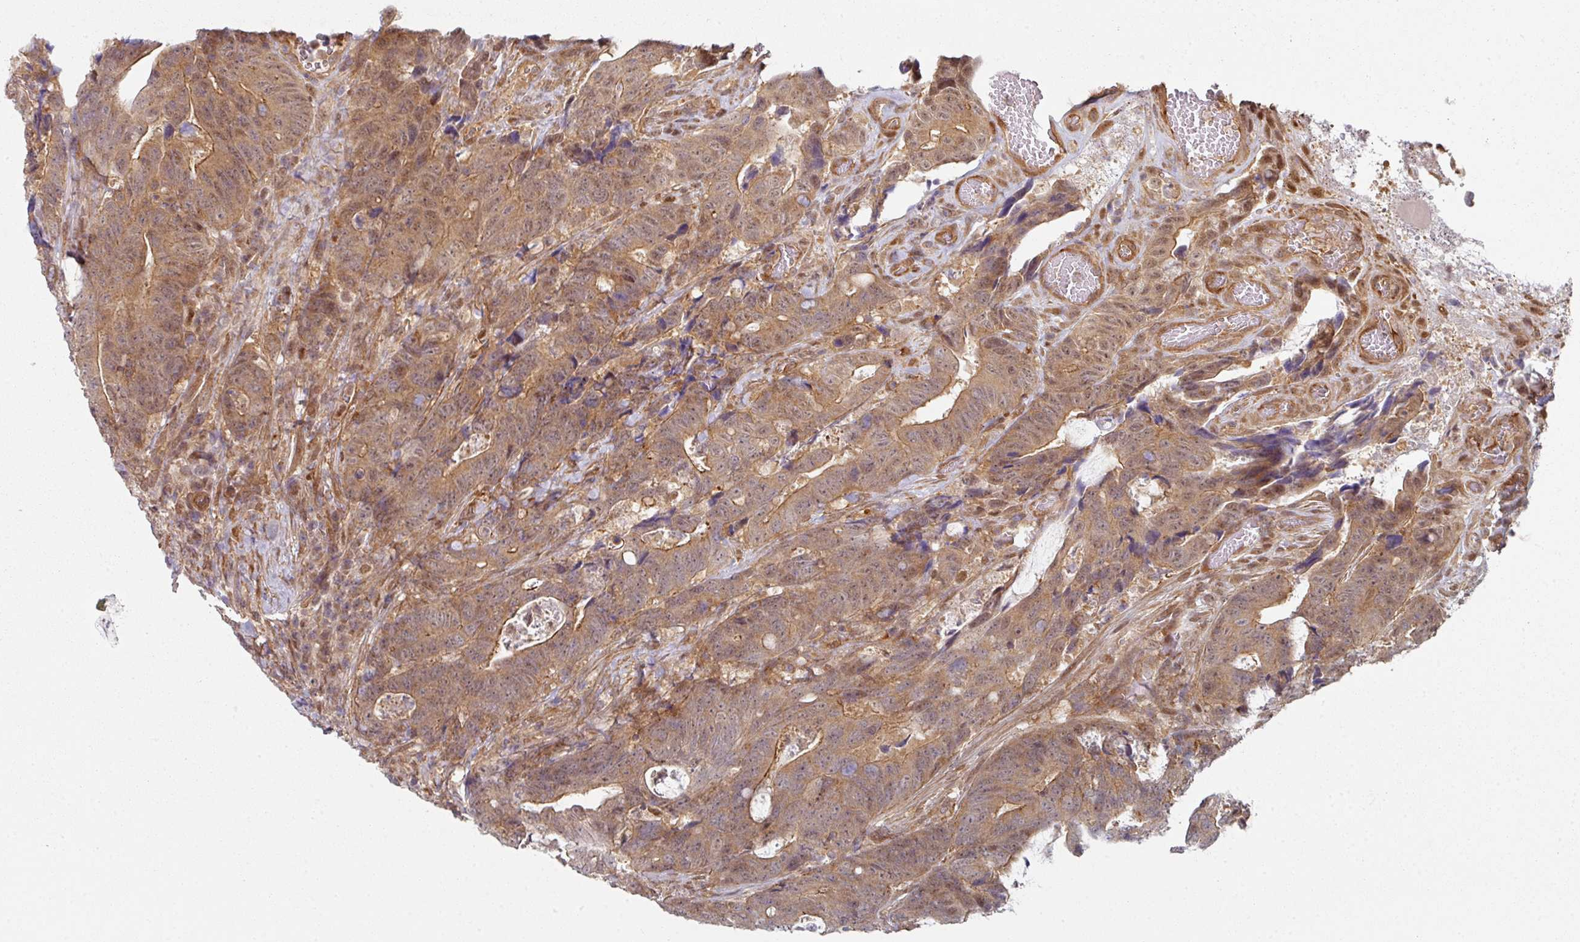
{"staining": {"intensity": "moderate", "quantity": "25%-75%", "location": "cytoplasmic/membranous,nuclear"}, "tissue": "colorectal cancer", "cell_type": "Tumor cells", "image_type": "cancer", "snomed": [{"axis": "morphology", "description": "Adenocarcinoma, NOS"}, {"axis": "topography", "description": "Colon"}], "caption": "A high-resolution image shows immunohistochemistry staining of colorectal cancer (adenocarcinoma), which shows moderate cytoplasmic/membranous and nuclear expression in approximately 25%-75% of tumor cells.", "gene": "PSME3IP1", "patient": {"sex": "female", "age": 82}}